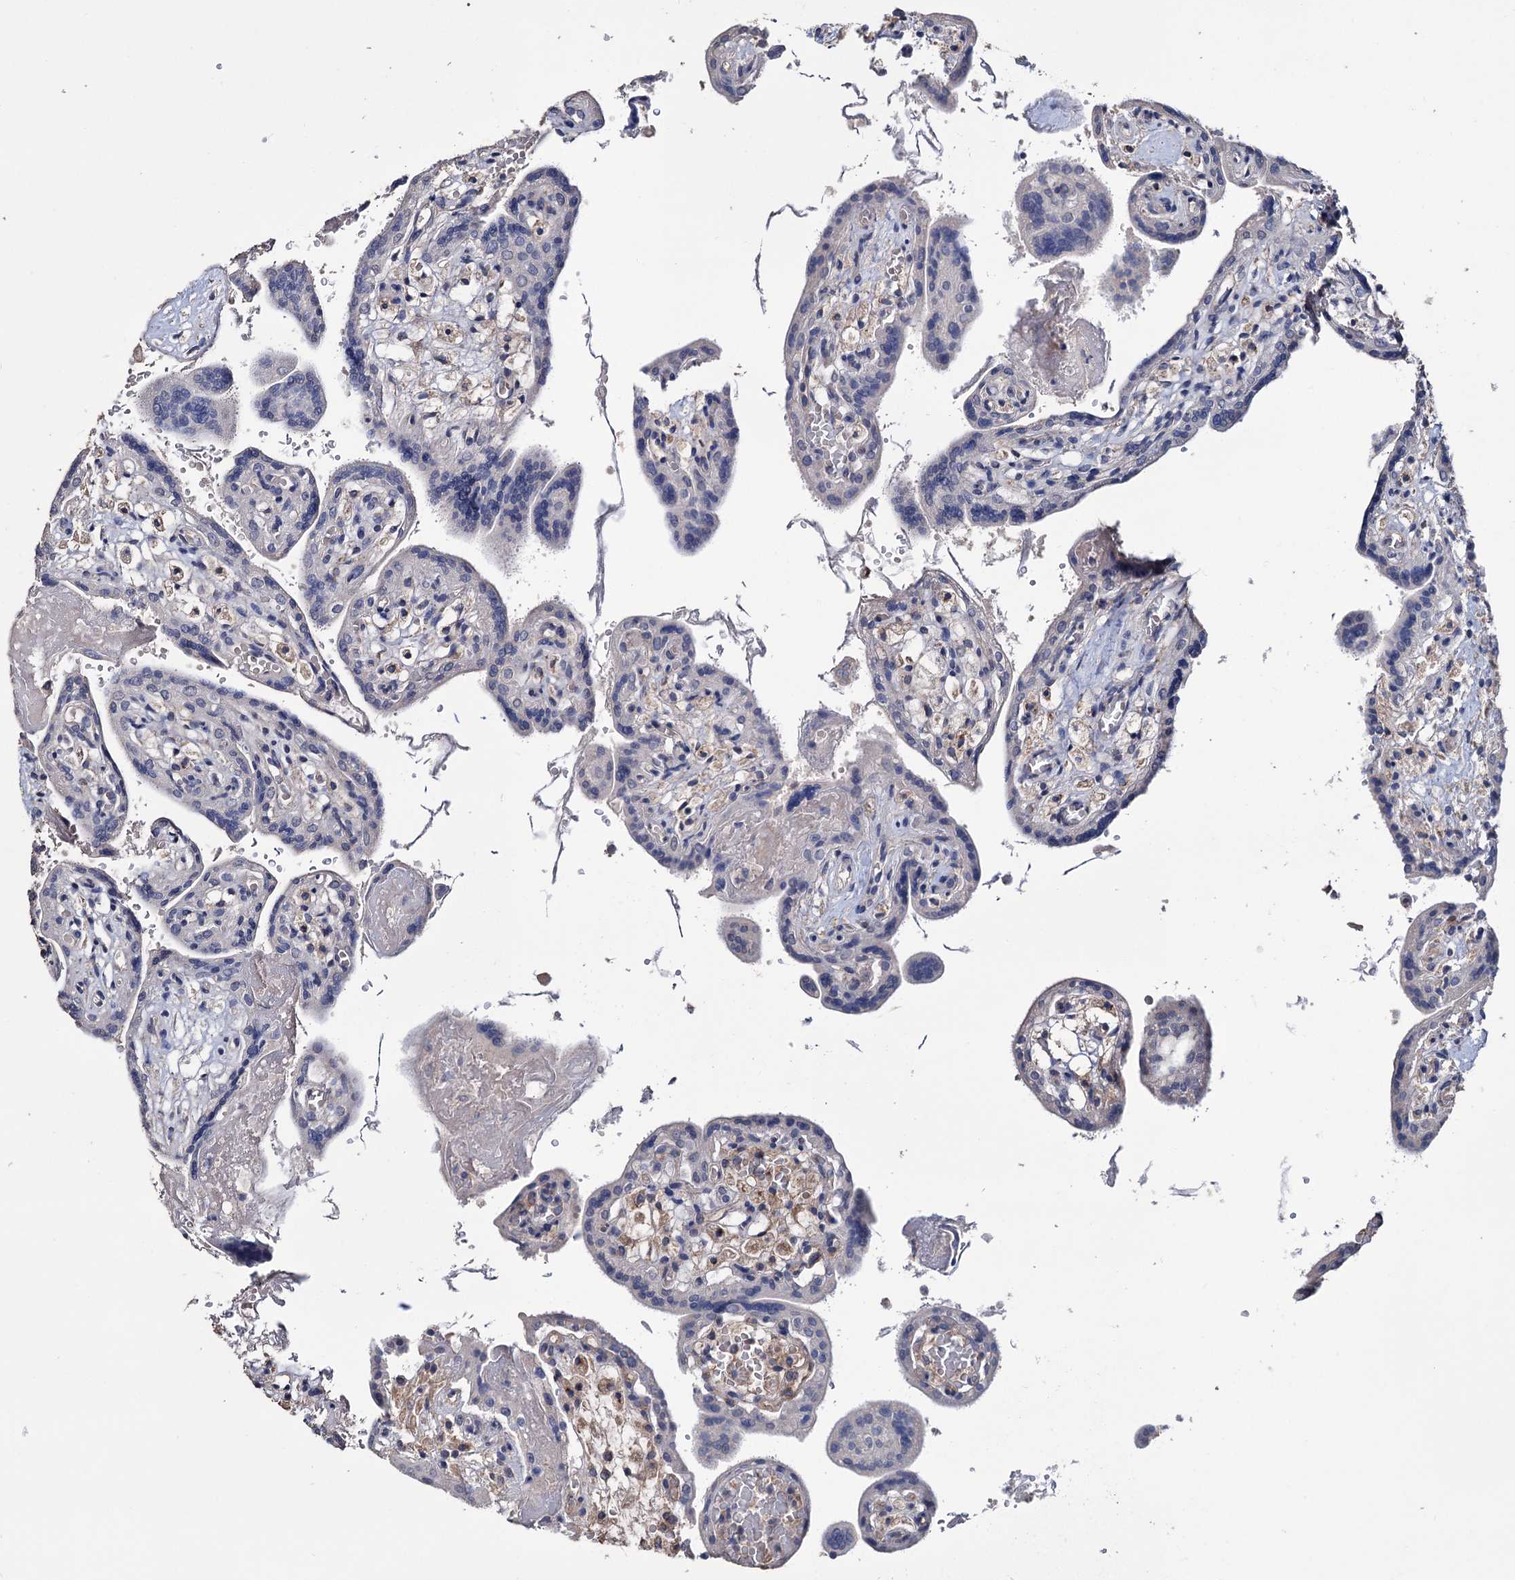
{"staining": {"intensity": "negative", "quantity": "none", "location": "none"}, "tissue": "placenta", "cell_type": "Trophoblastic cells", "image_type": "normal", "snomed": [{"axis": "morphology", "description": "Normal tissue, NOS"}, {"axis": "topography", "description": "Placenta"}], "caption": "This micrograph is of unremarkable placenta stained with immunohistochemistry (IHC) to label a protein in brown with the nuclei are counter-stained blue. There is no expression in trophoblastic cells.", "gene": "EPB41L5", "patient": {"sex": "female", "age": 37}}